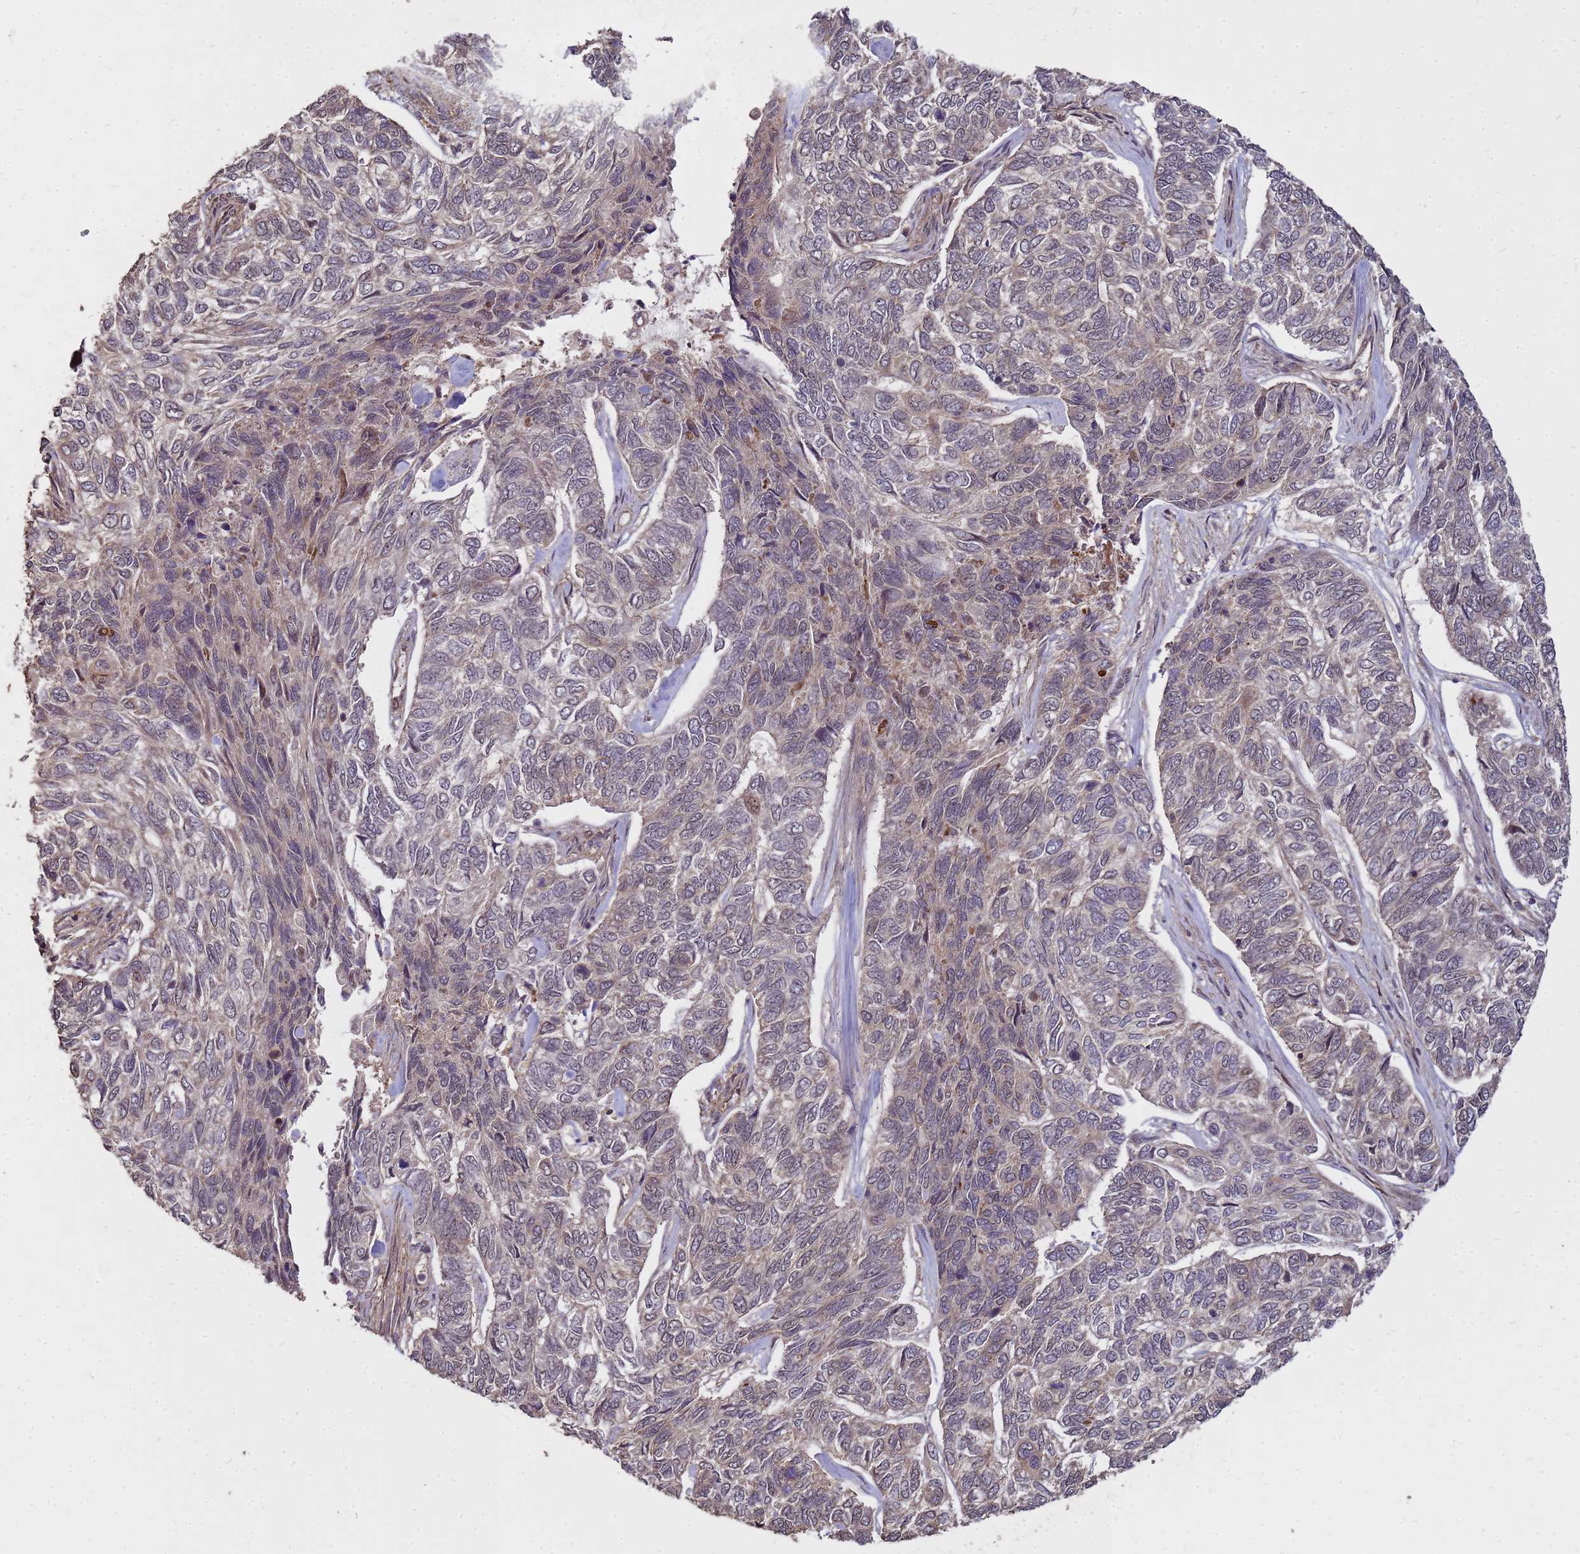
{"staining": {"intensity": "weak", "quantity": "<25%", "location": "cytoplasmic/membranous"}, "tissue": "skin cancer", "cell_type": "Tumor cells", "image_type": "cancer", "snomed": [{"axis": "morphology", "description": "Basal cell carcinoma"}, {"axis": "topography", "description": "Skin"}], "caption": "DAB immunohistochemical staining of human skin basal cell carcinoma demonstrates no significant positivity in tumor cells.", "gene": "CRBN", "patient": {"sex": "female", "age": 65}}